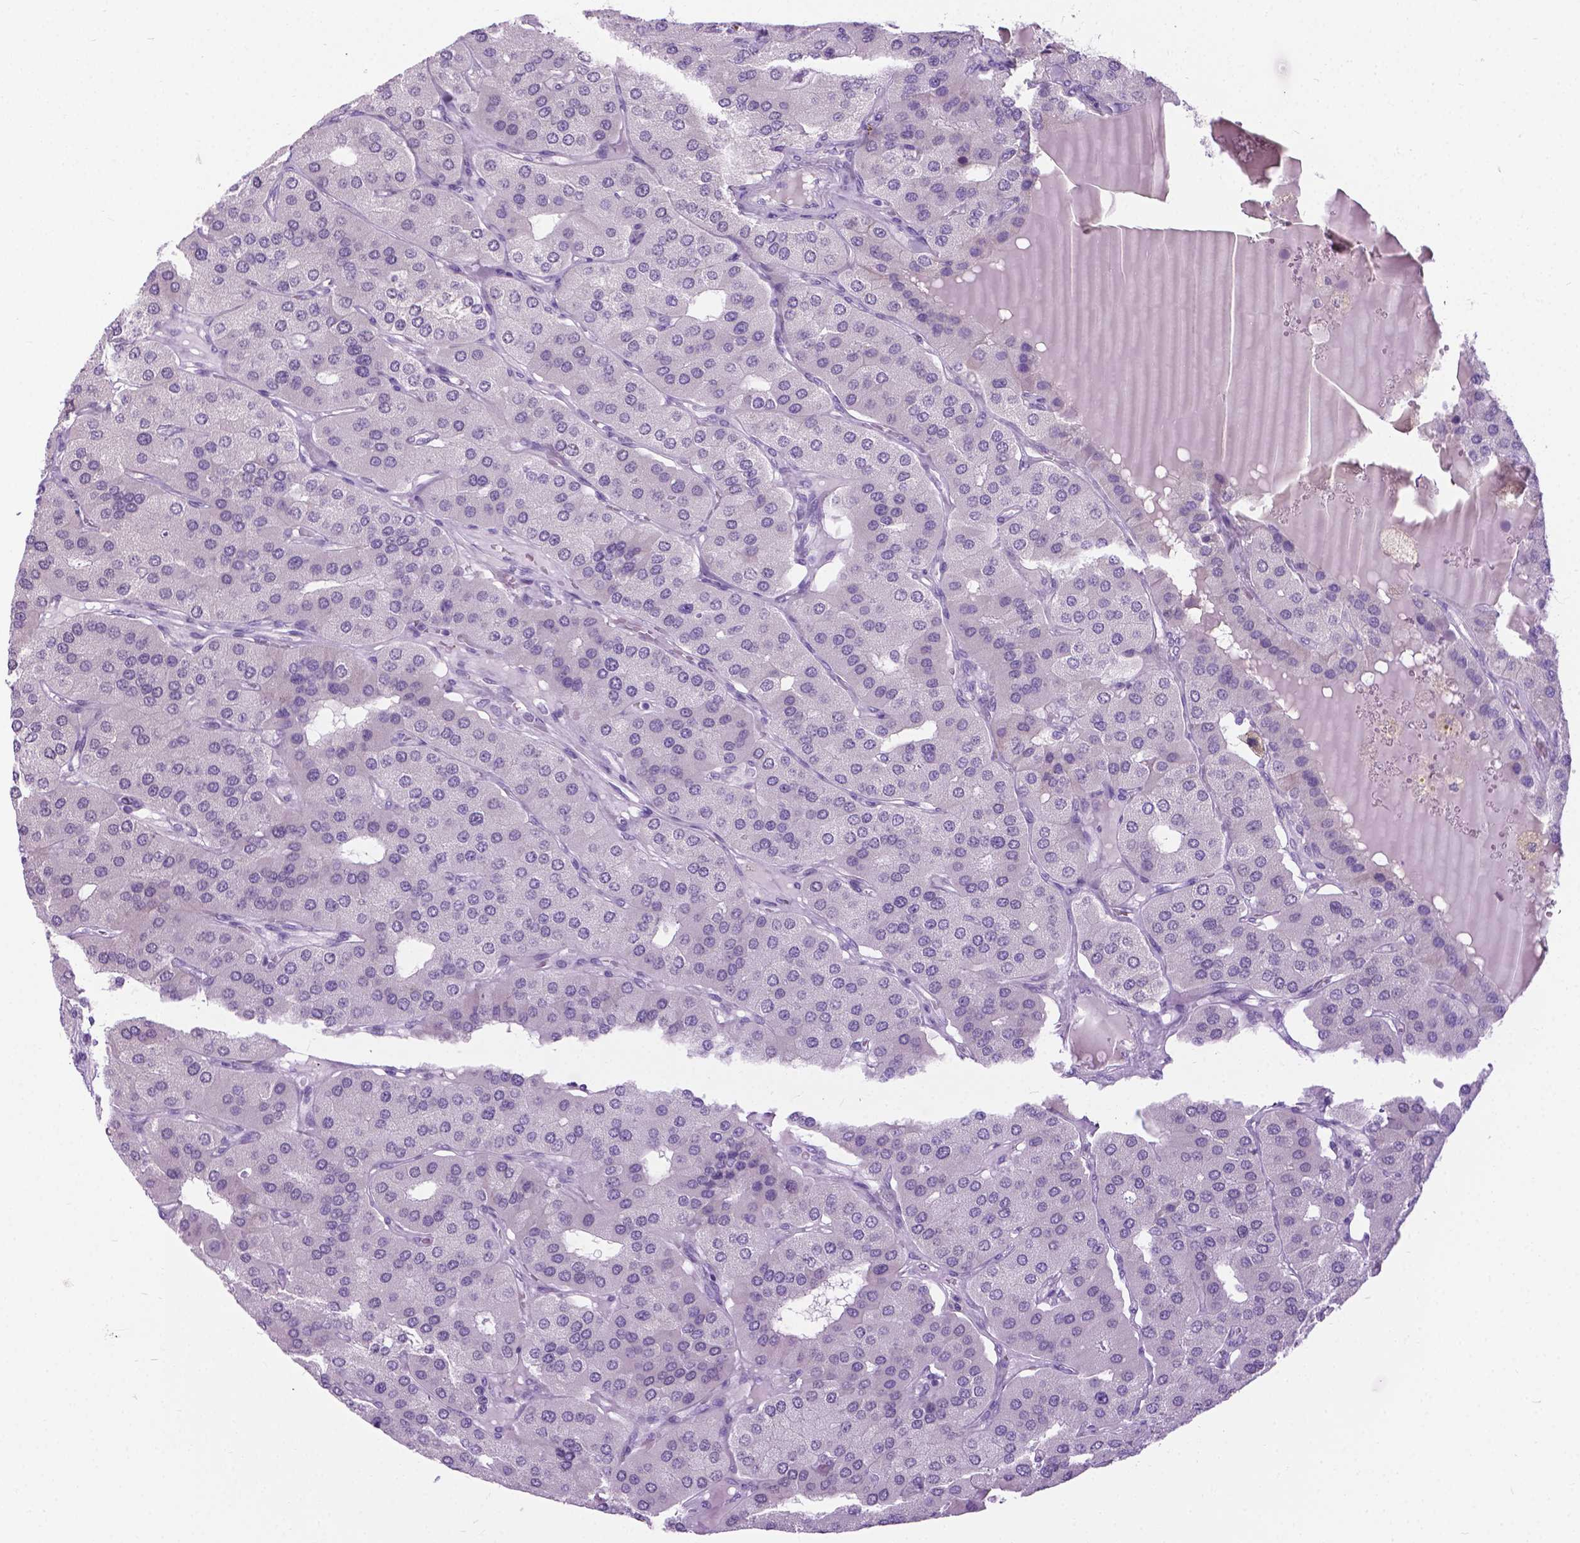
{"staining": {"intensity": "negative", "quantity": "none", "location": "none"}, "tissue": "parathyroid gland", "cell_type": "Glandular cells", "image_type": "normal", "snomed": [{"axis": "morphology", "description": "Normal tissue, NOS"}, {"axis": "morphology", "description": "Adenoma, NOS"}, {"axis": "topography", "description": "Parathyroid gland"}], "caption": "DAB immunohistochemical staining of unremarkable parathyroid gland reveals no significant expression in glandular cells. Nuclei are stained in blue.", "gene": "APCDD1L", "patient": {"sex": "female", "age": 86}}